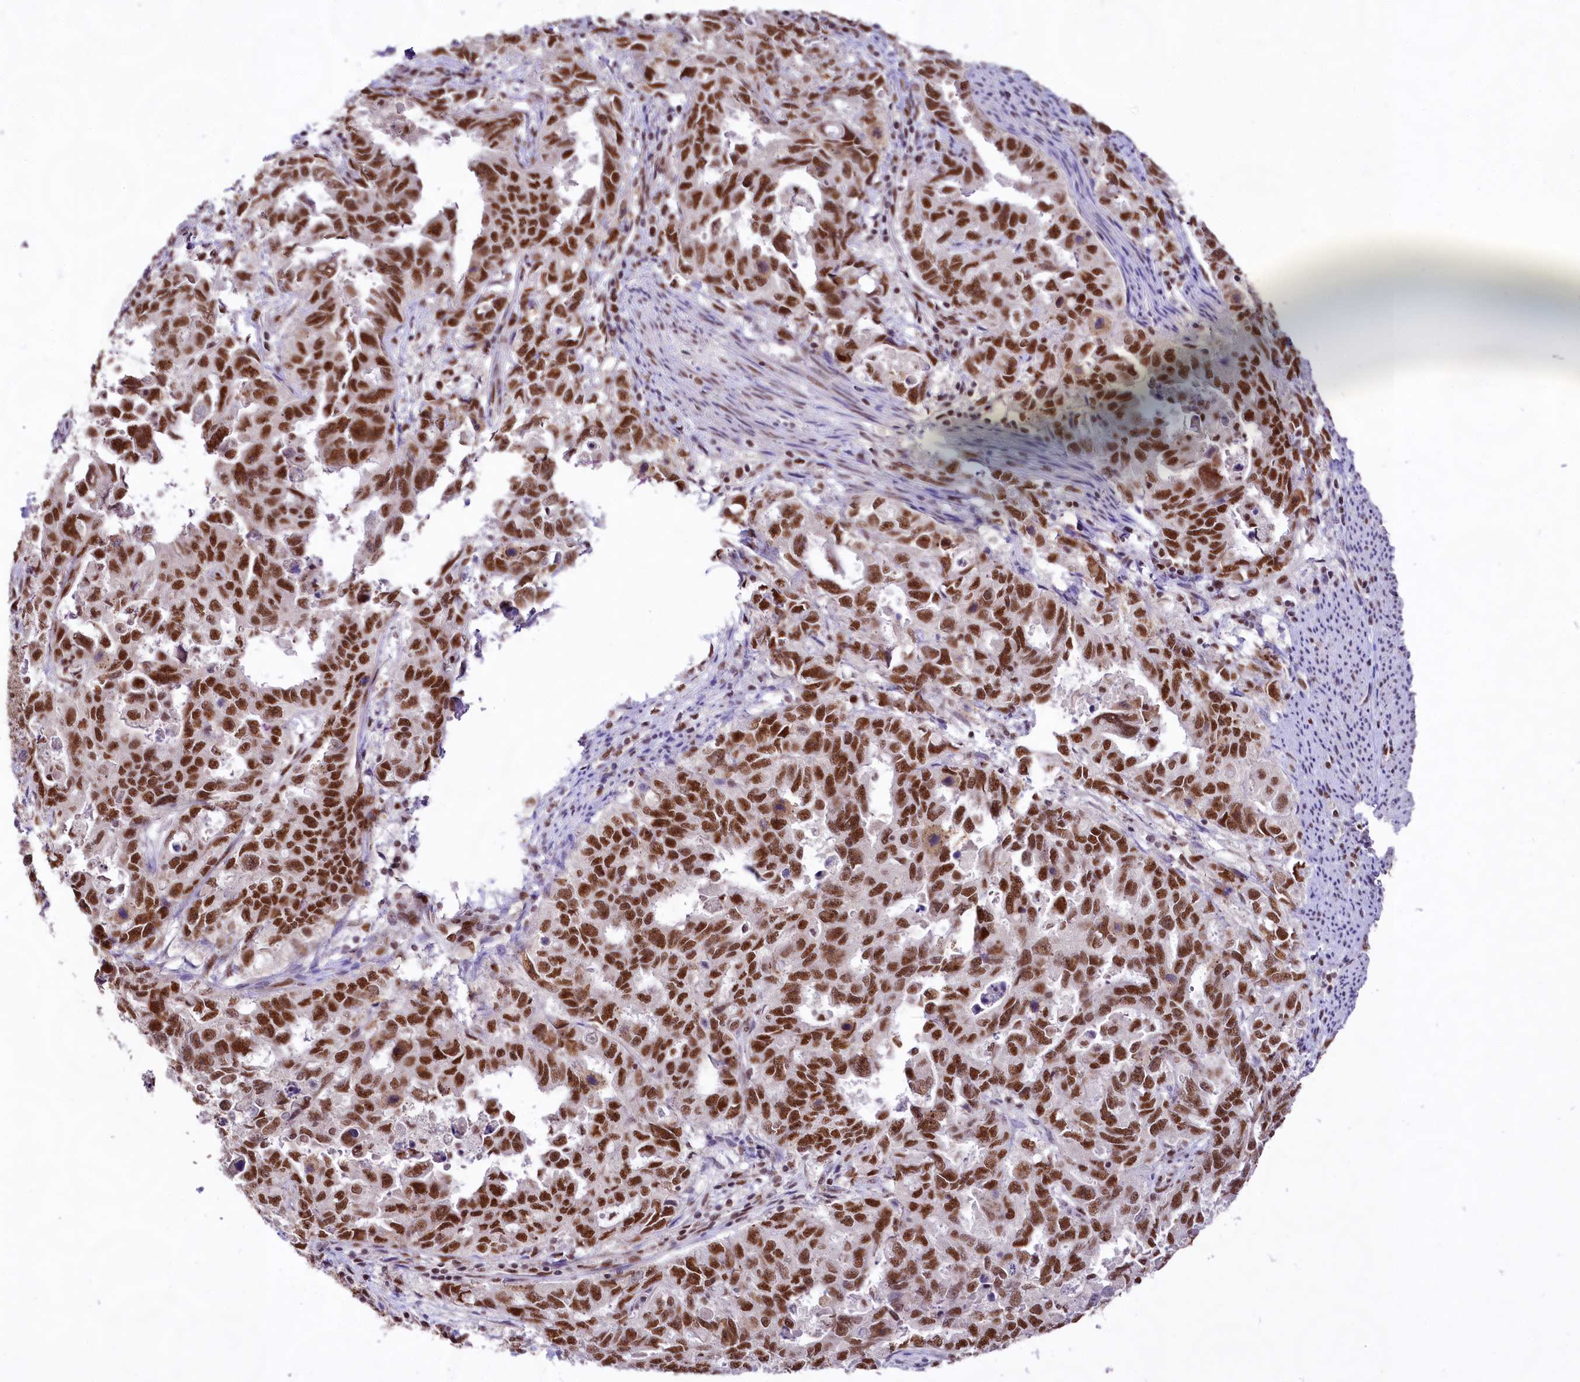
{"staining": {"intensity": "strong", "quantity": ">75%", "location": "nuclear"}, "tissue": "endometrial cancer", "cell_type": "Tumor cells", "image_type": "cancer", "snomed": [{"axis": "morphology", "description": "Adenocarcinoma, NOS"}, {"axis": "topography", "description": "Endometrium"}], "caption": "Endometrial cancer (adenocarcinoma) stained with IHC displays strong nuclear expression in about >75% of tumor cells. The staining is performed using DAB brown chromogen to label protein expression. The nuclei are counter-stained blue using hematoxylin.", "gene": "HIRA", "patient": {"sex": "female", "age": 65}}